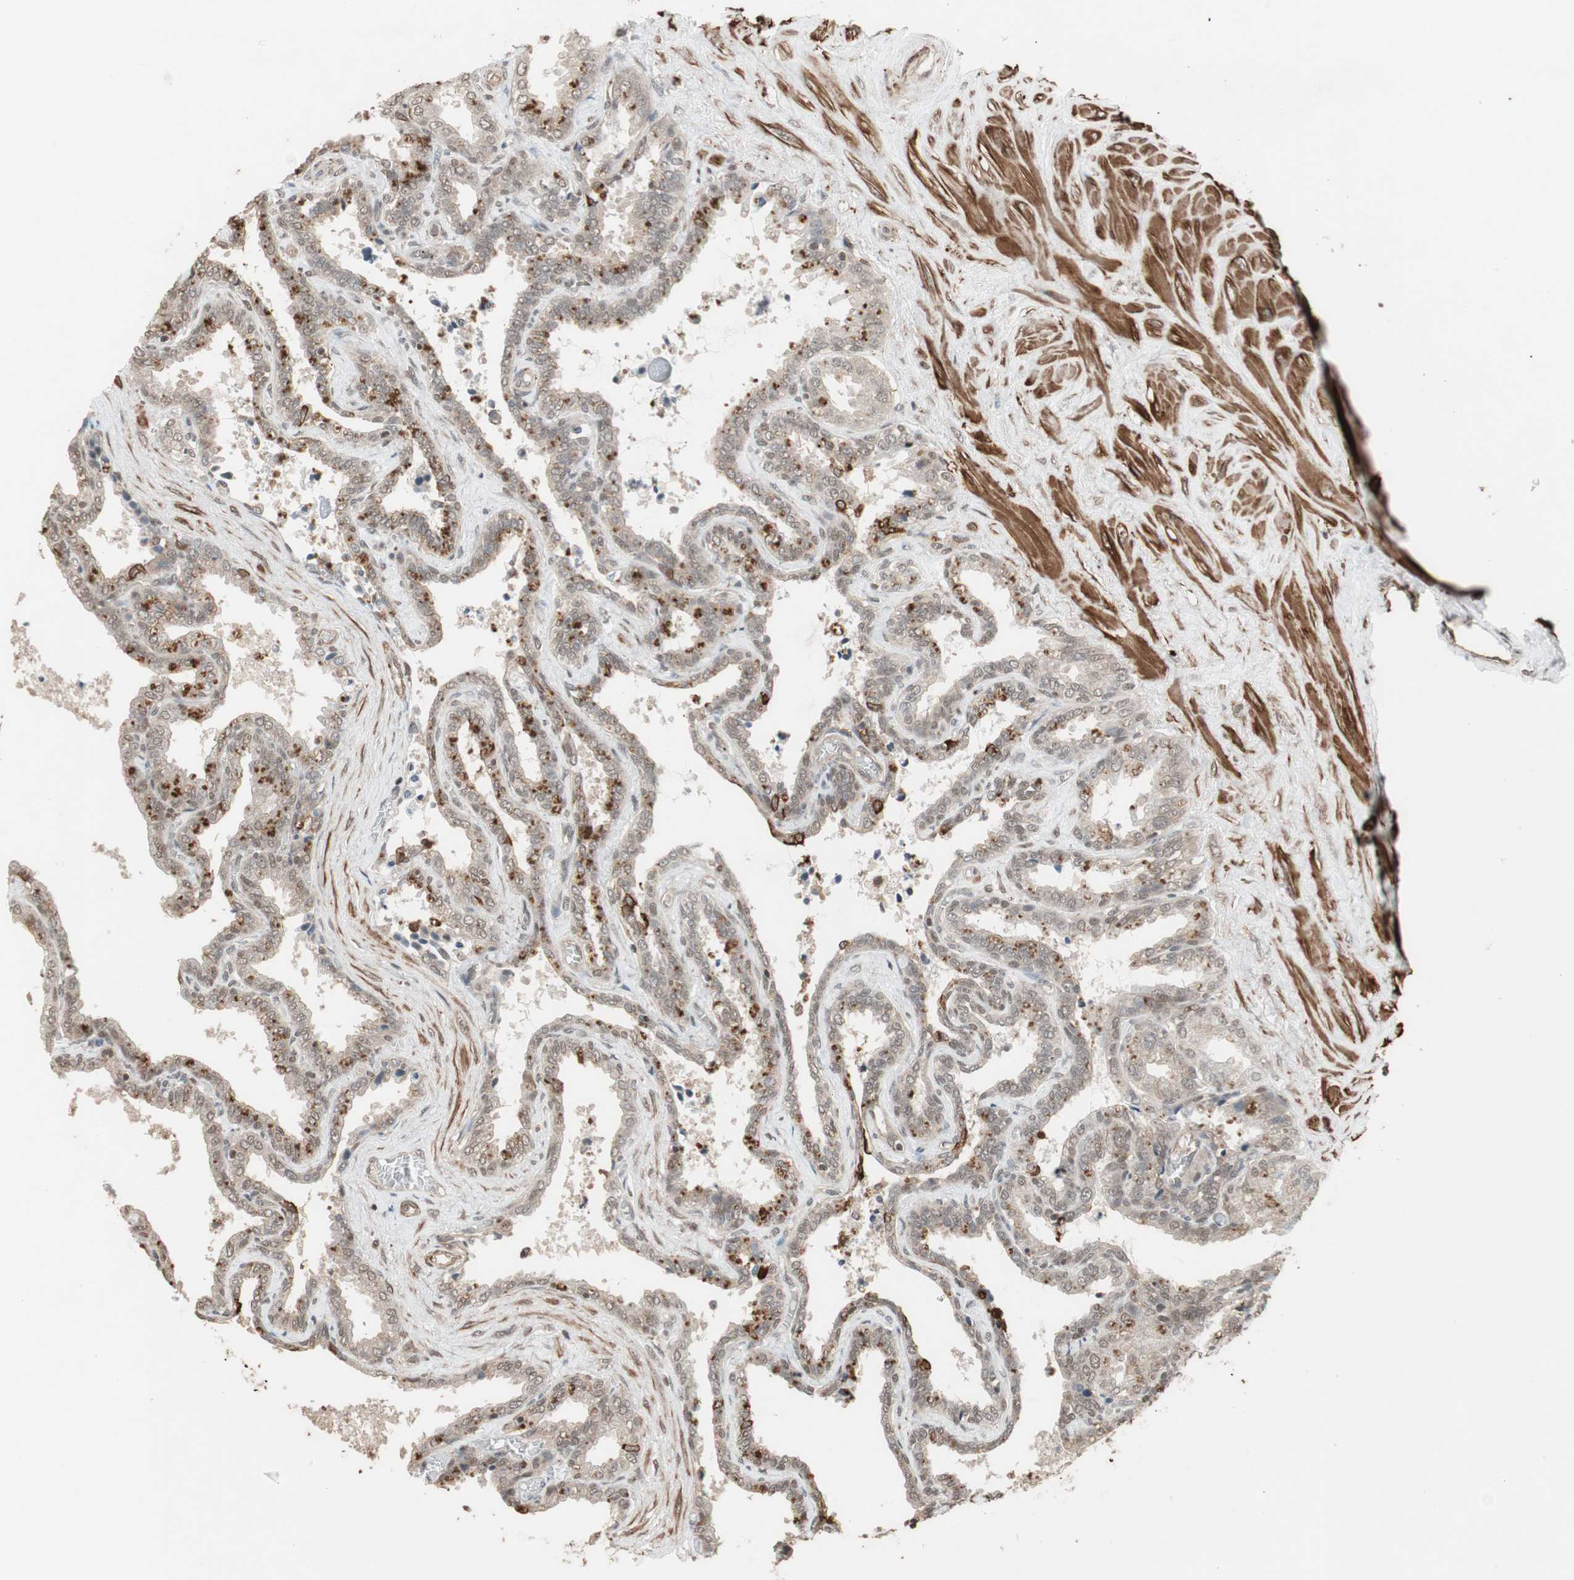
{"staining": {"intensity": "weak", "quantity": "25%-75%", "location": "cytoplasmic/membranous,nuclear"}, "tissue": "seminal vesicle", "cell_type": "Glandular cells", "image_type": "normal", "snomed": [{"axis": "morphology", "description": "Normal tissue, NOS"}, {"axis": "topography", "description": "Seminal veicle"}], "caption": "Protein positivity by immunohistochemistry reveals weak cytoplasmic/membranous,nuclear positivity in approximately 25%-75% of glandular cells in benign seminal vesicle. (brown staining indicates protein expression, while blue staining denotes nuclei).", "gene": "DRAP1", "patient": {"sex": "male", "age": 46}}